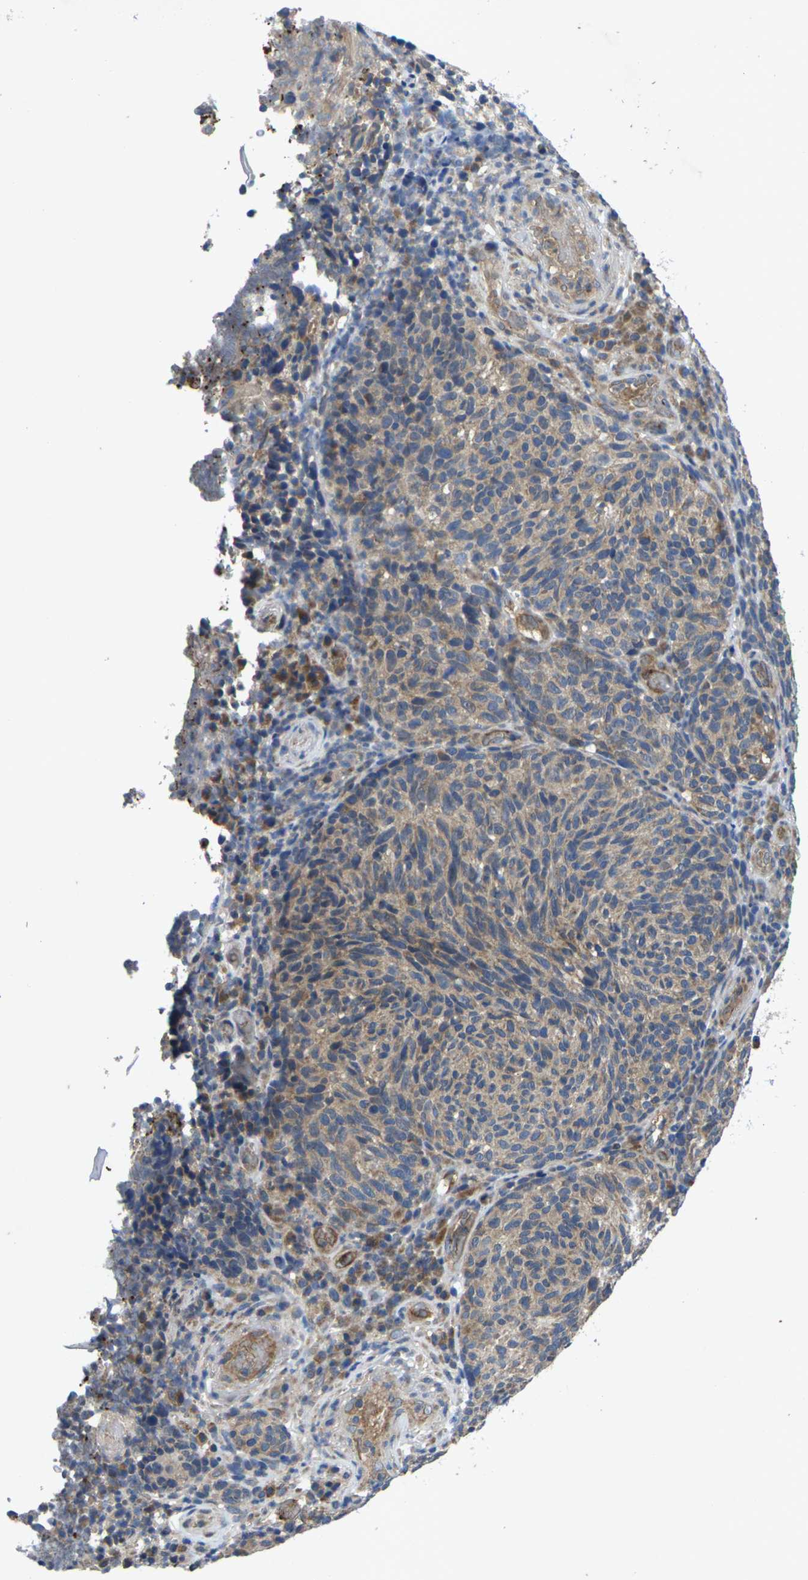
{"staining": {"intensity": "weak", "quantity": ">75%", "location": "cytoplasmic/membranous"}, "tissue": "melanoma", "cell_type": "Tumor cells", "image_type": "cancer", "snomed": [{"axis": "morphology", "description": "Malignant melanoma, NOS"}, {"axis": "topography", "description": "Skin"}], "caption": "Malignant melanoma stained for a protein (brown) exhibits weak cytoplasmic/membranous positive expression in about >75% of tumor cells.", "gene": "KIF1B", "patient": {"sex": "female", "age": 73}}